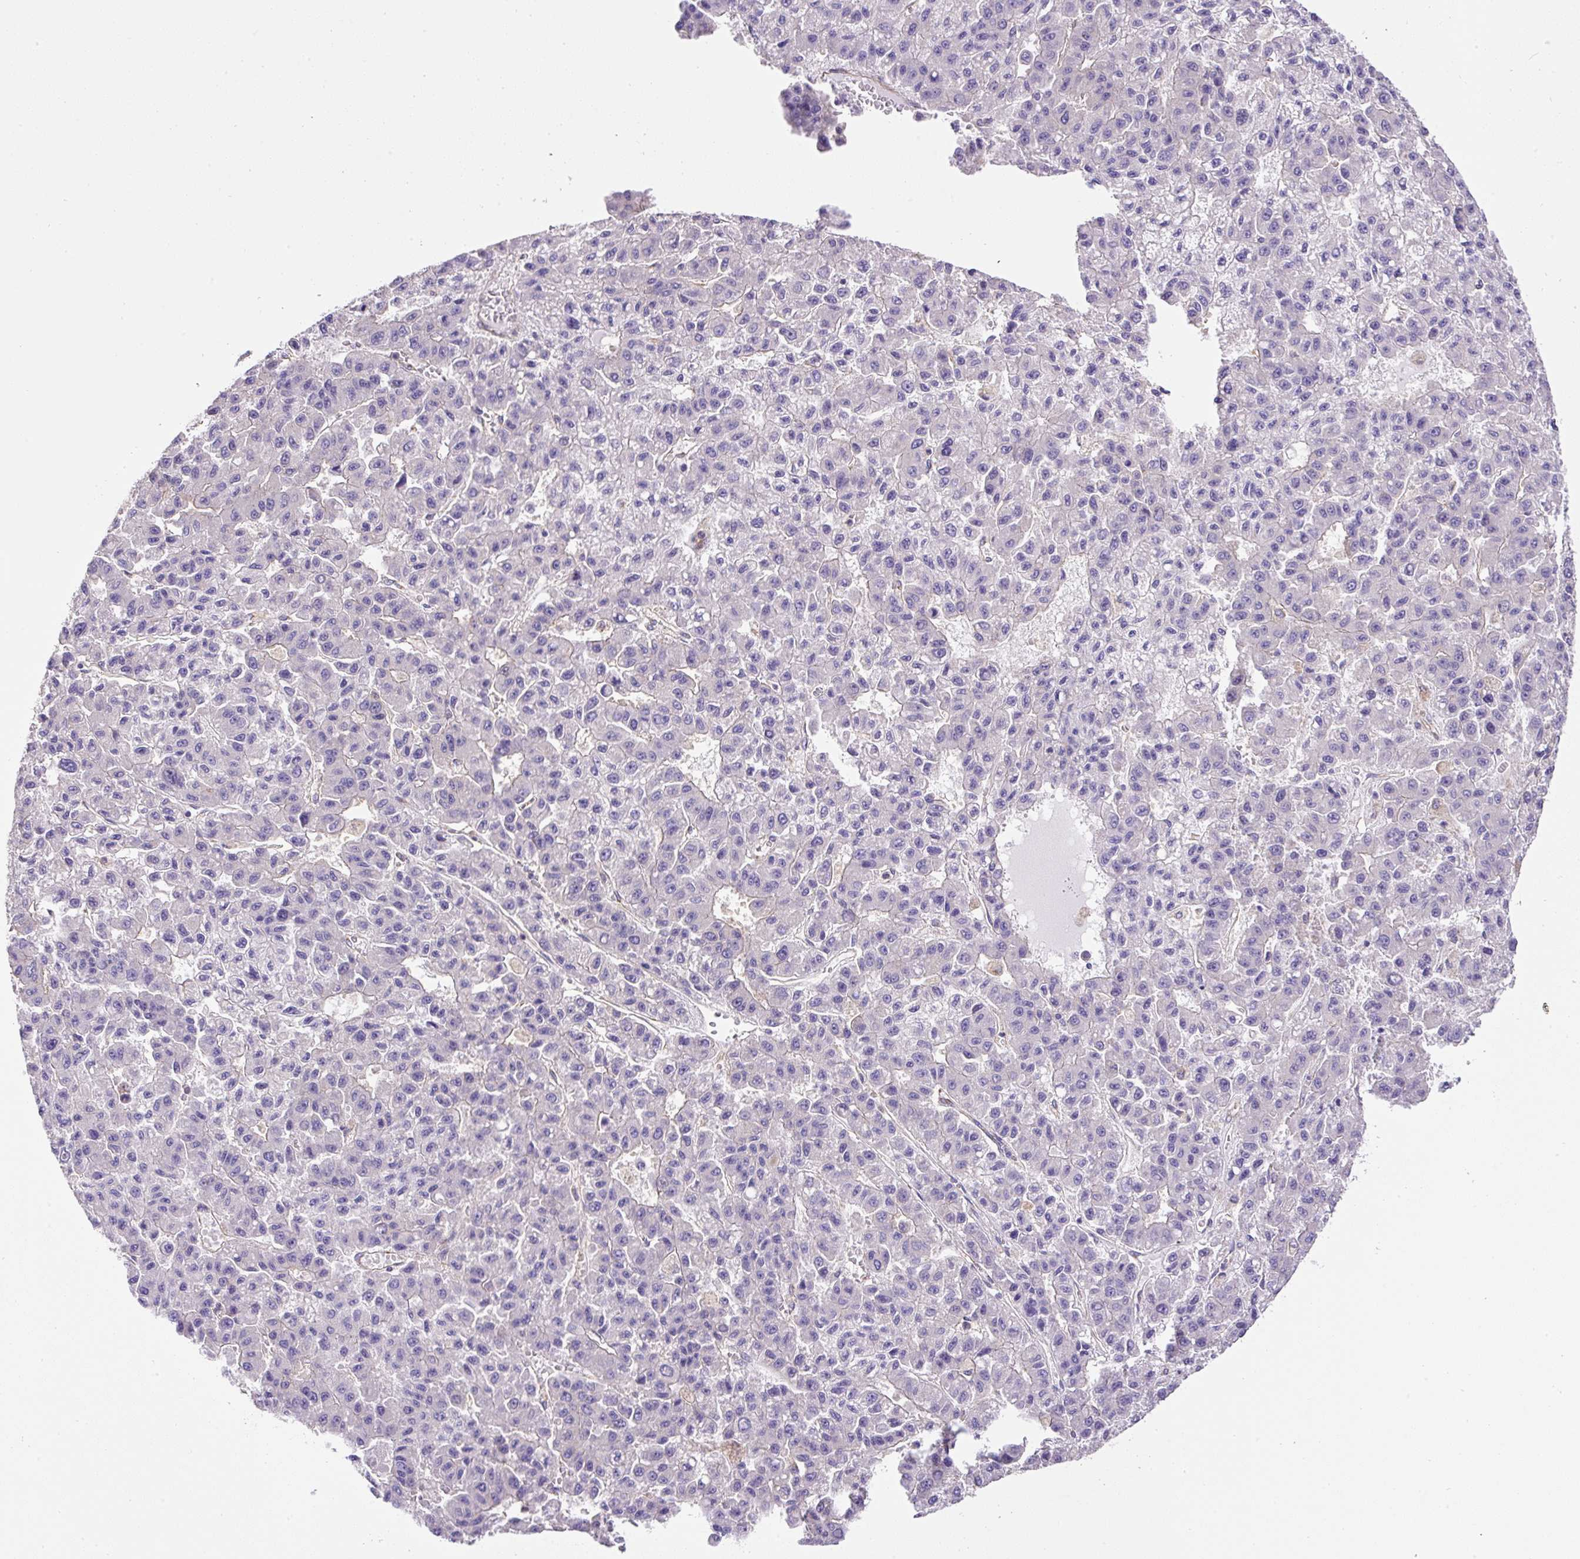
{"staining": {"intensity": "negative", "quantity": "none", "location": "none"}, "tissue": "liver cancer", "cell_type": "Tumor cells", "image_type": "cancer", "snomed": [{"axis": "morphology", "description": "Carcinoma, Hepatocellular, NOS"}, {"axis": "topography", "description": "Liver"}], "caption": "IHC image of neoplastic tissue: liver cancer (hepatocellular carcinoma) stained with DAB exhibits no significant protein expression in tumor cells.", "gene": "DCTN1", "patient": {"sex": "male", "age": 70}}